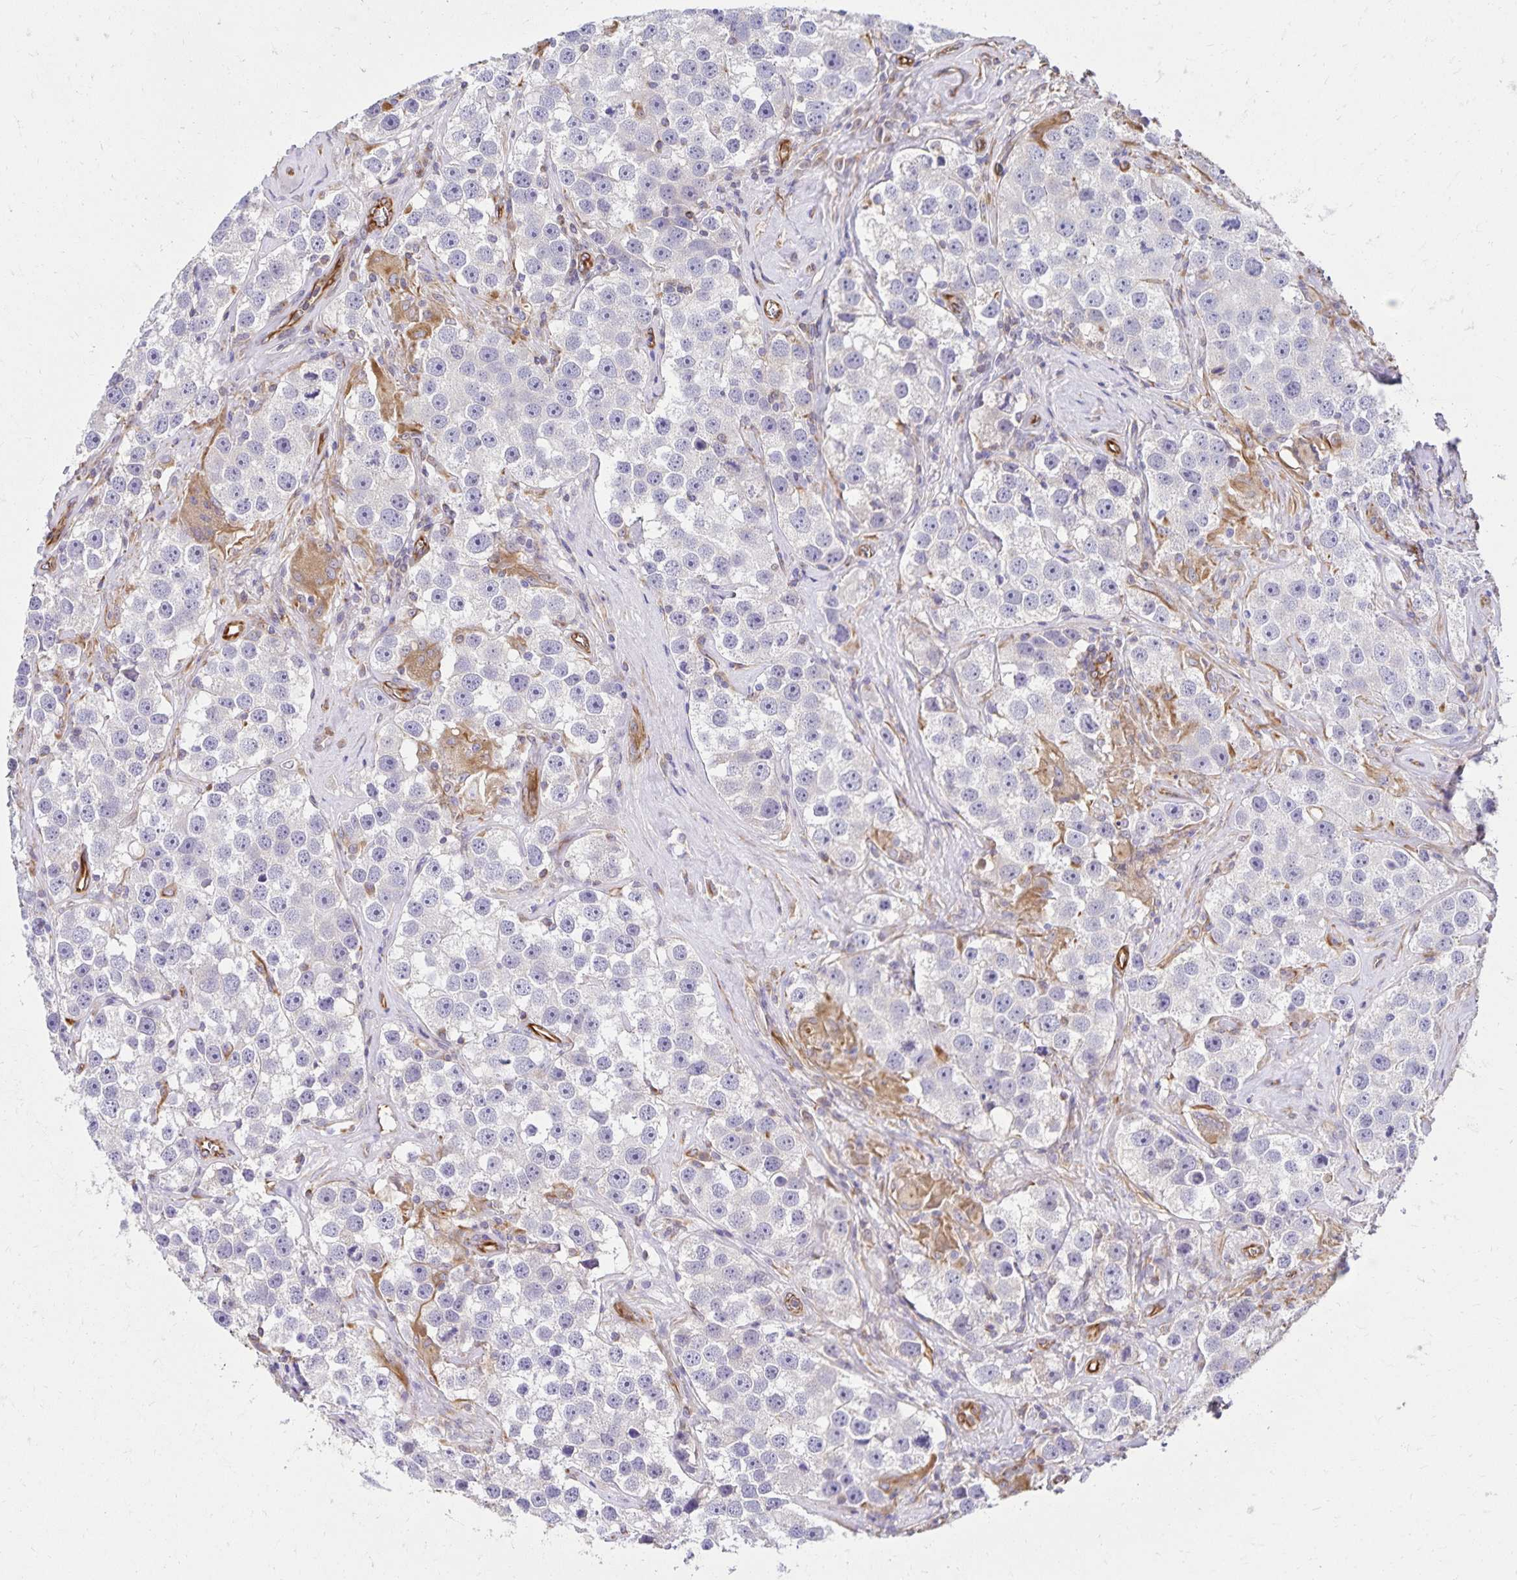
{"staining": {"intensity": "negative", "quantity": "none", "location": "none"}, "tissue": "testis cancer", "cell_type": "Tumor cells", "image_type": "cancer", "snomed": [{"axis": "morphology", "description": "Seminoma, NOS"}, {"axis": "topography", "description": "Testis"}], "caption": "The immunohistochemistry (IHC) histopathology image has no significant positivity in tumor cells of seminoma (testis) tissue.", "gene": "TRPV6", "patient": {"sex": "male", "age": 49}}